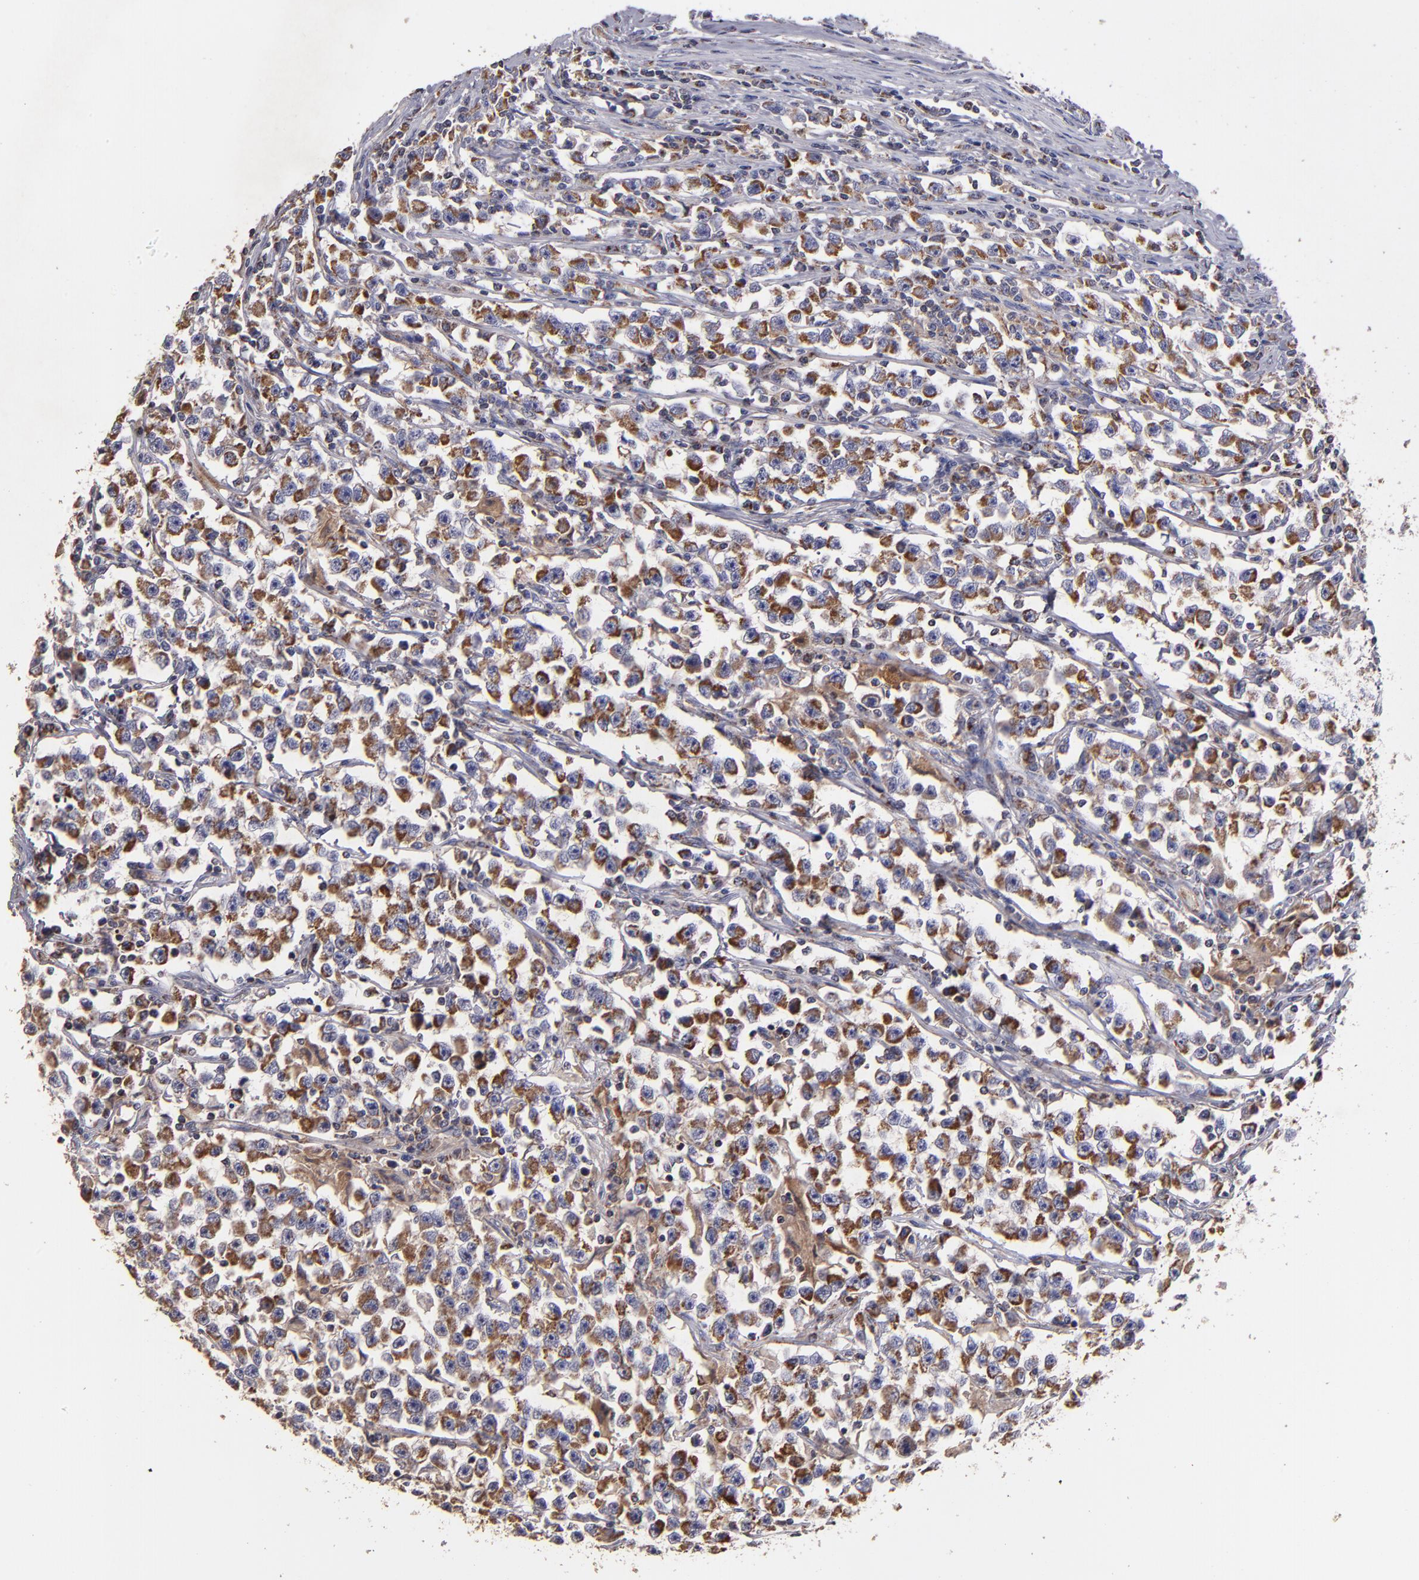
{"staining": {"intensity": "strong", "quantity": ">75%", "location": "cytoplasmic/membranous"}, "tissue": "testis cancer", "cell_type": "Tumor cells", "image_type": "cancer", "snomed": [{"axis": "morphology", "description": "Seminoma, NOS"}, {"axis": "topography", "description": "Testis"}], "caption": "Immunohistochemical staining of testis cancer (seminoma) exhibits high levels of strong cytoplasmic/membranous protein expression in about >75% of tumor cells.", "gene": "CLTA", "patient": {"sex": "male", "age": 33}}